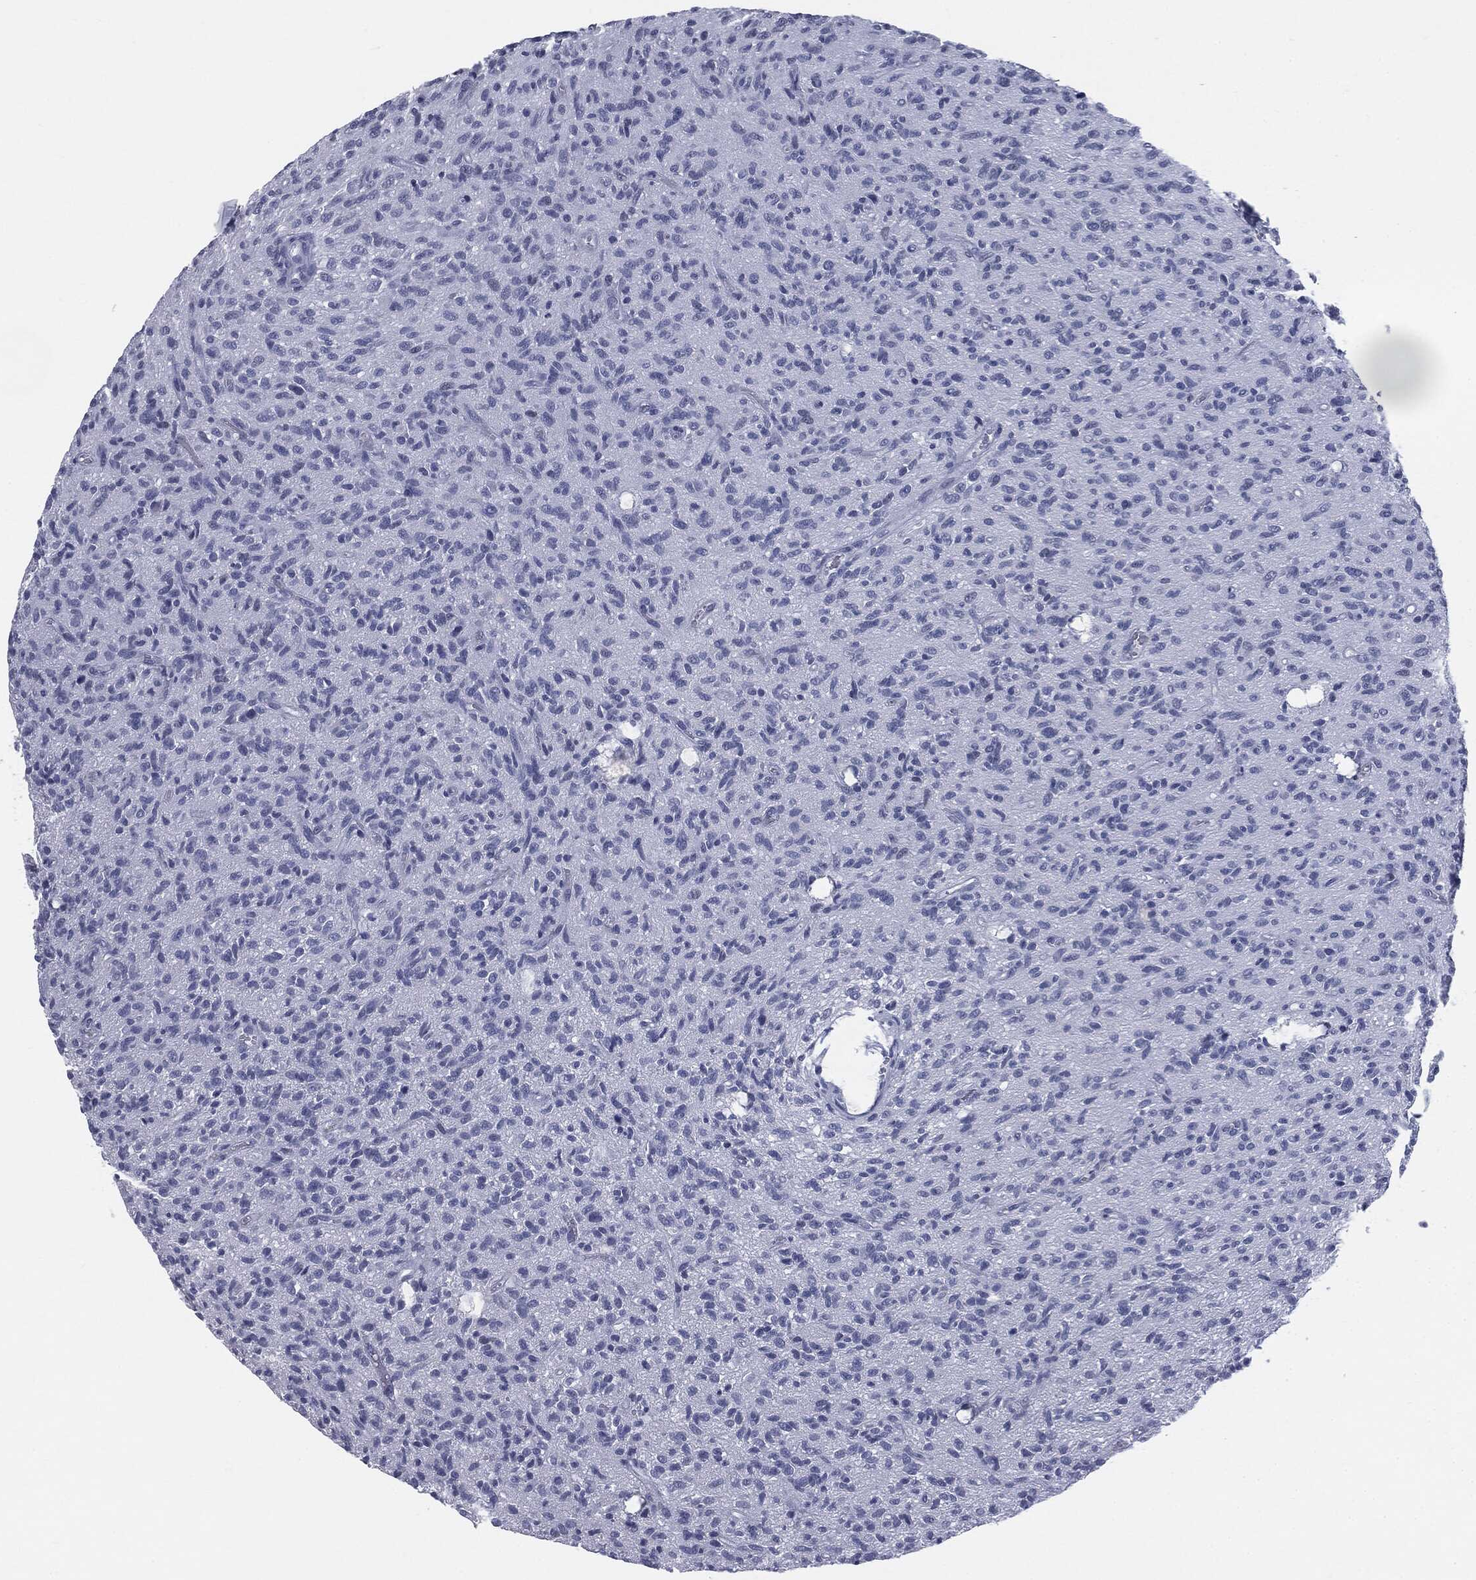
{"staining": {"intensity": "negative", "quantity": "none", "location": "none"}, "tissue": "glioma", "cell_type": "Tumor cells", "image_type": "cancer", "snomed": [{"axis": "morphology", "description": "Glioma, malignant, High grade"}, {"axis": "topography", "description": "Brain"}], "caption": "IHC of human malignant glioma (high-grade) reveals no positivity in tumor cells. (DAB IHC visualized using brightfield microscopy, high magnification).", "gene": "TPO", "patient": {"sex": "male", "age": 64}}